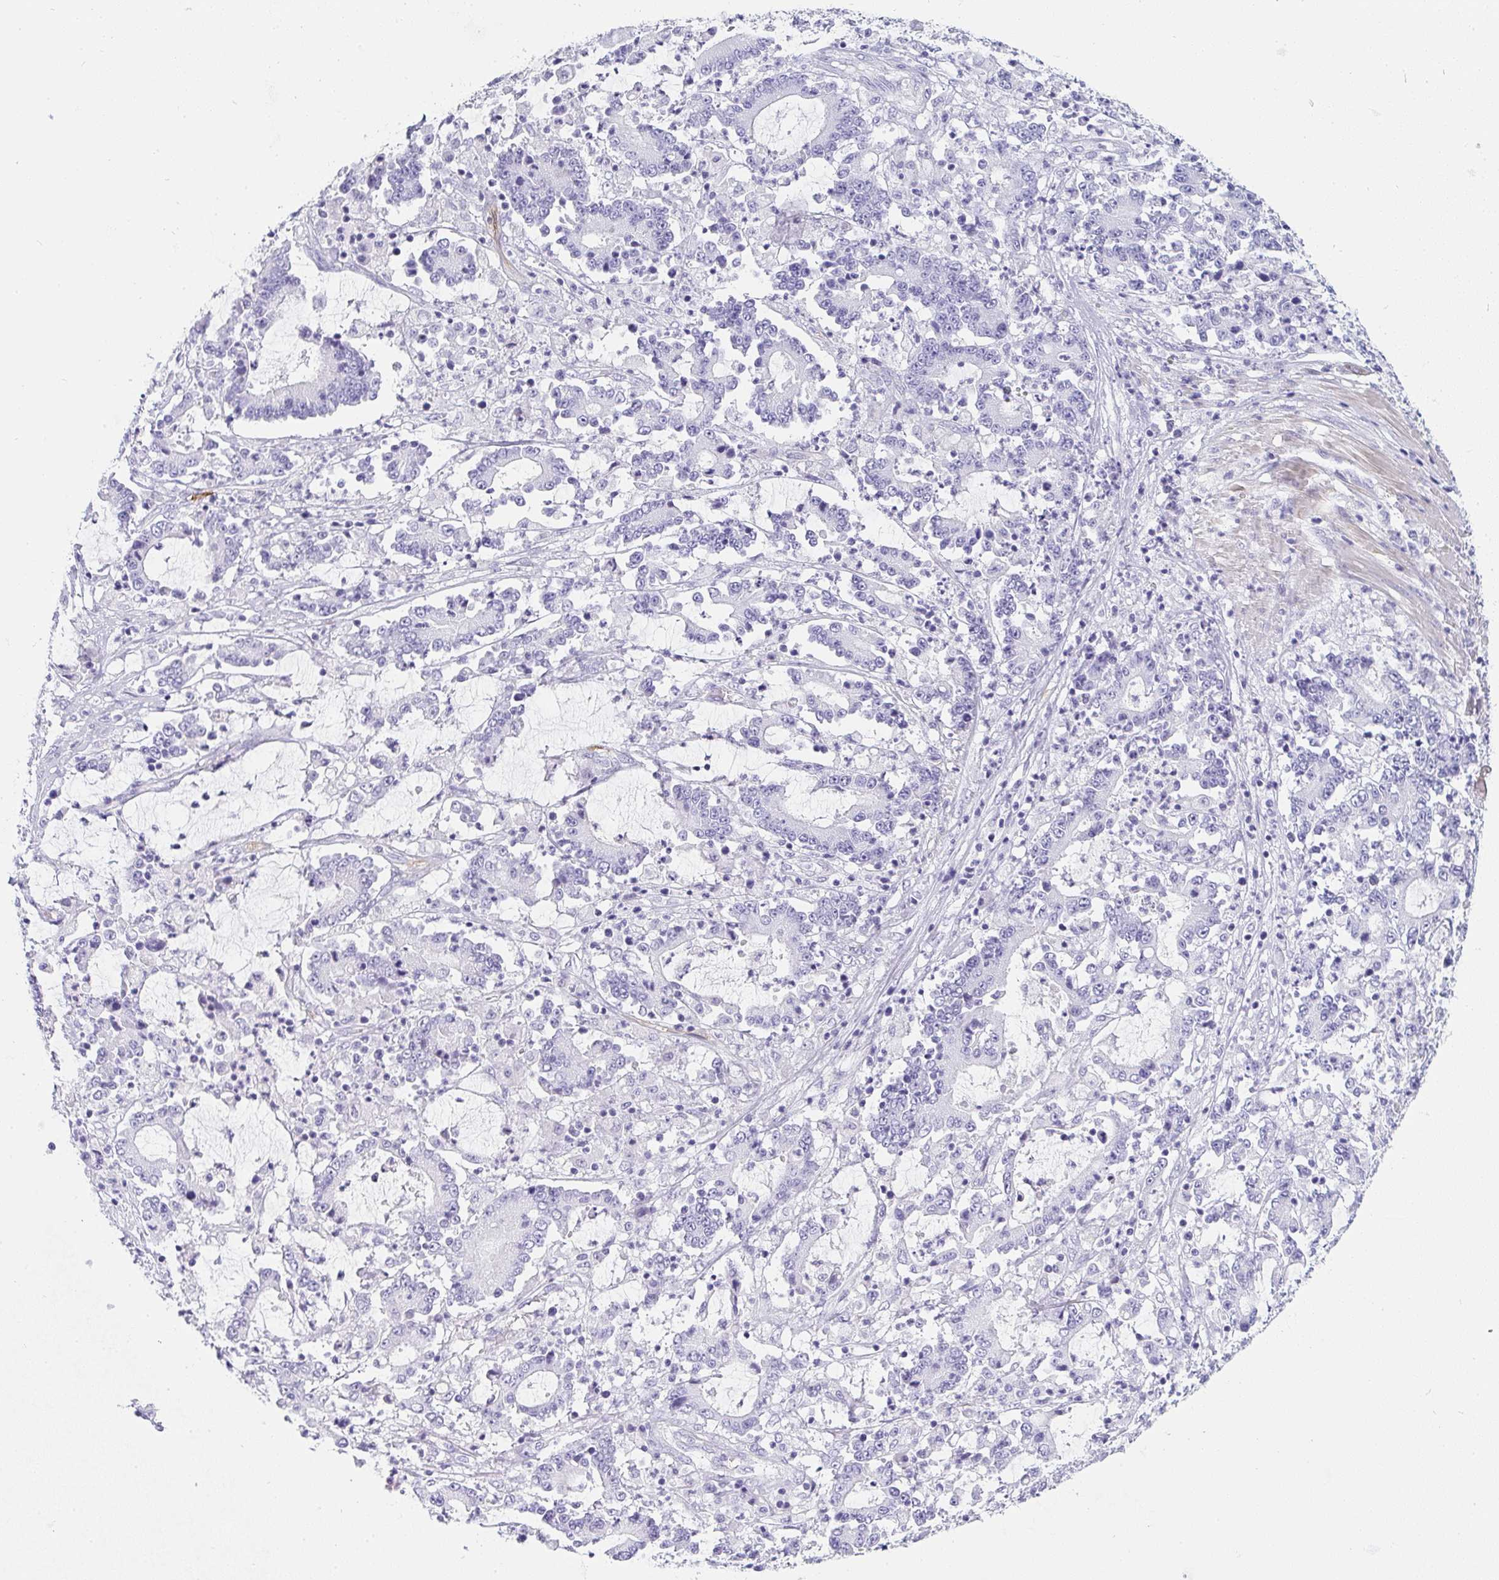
{"staining": {"intensity": "negative", "quantity": "none", "location": "none"}, "tissue": "stomach cancer", "cell_type": "Tumor cells", "image_type": "cancer", "snomed": [{"axis": "morphology", "description": "Adenocarcinoma, NOS"}, {"axis": "topography", "description": "Stomach, upper"}], "caption": "Tumor cells are negative for protein expression in human stomach cancer. (Immunohistochemistry, brightfield microscopy, high magnification).", "gene": "PRND", "patient": {"sex": "male", "age": 68}}